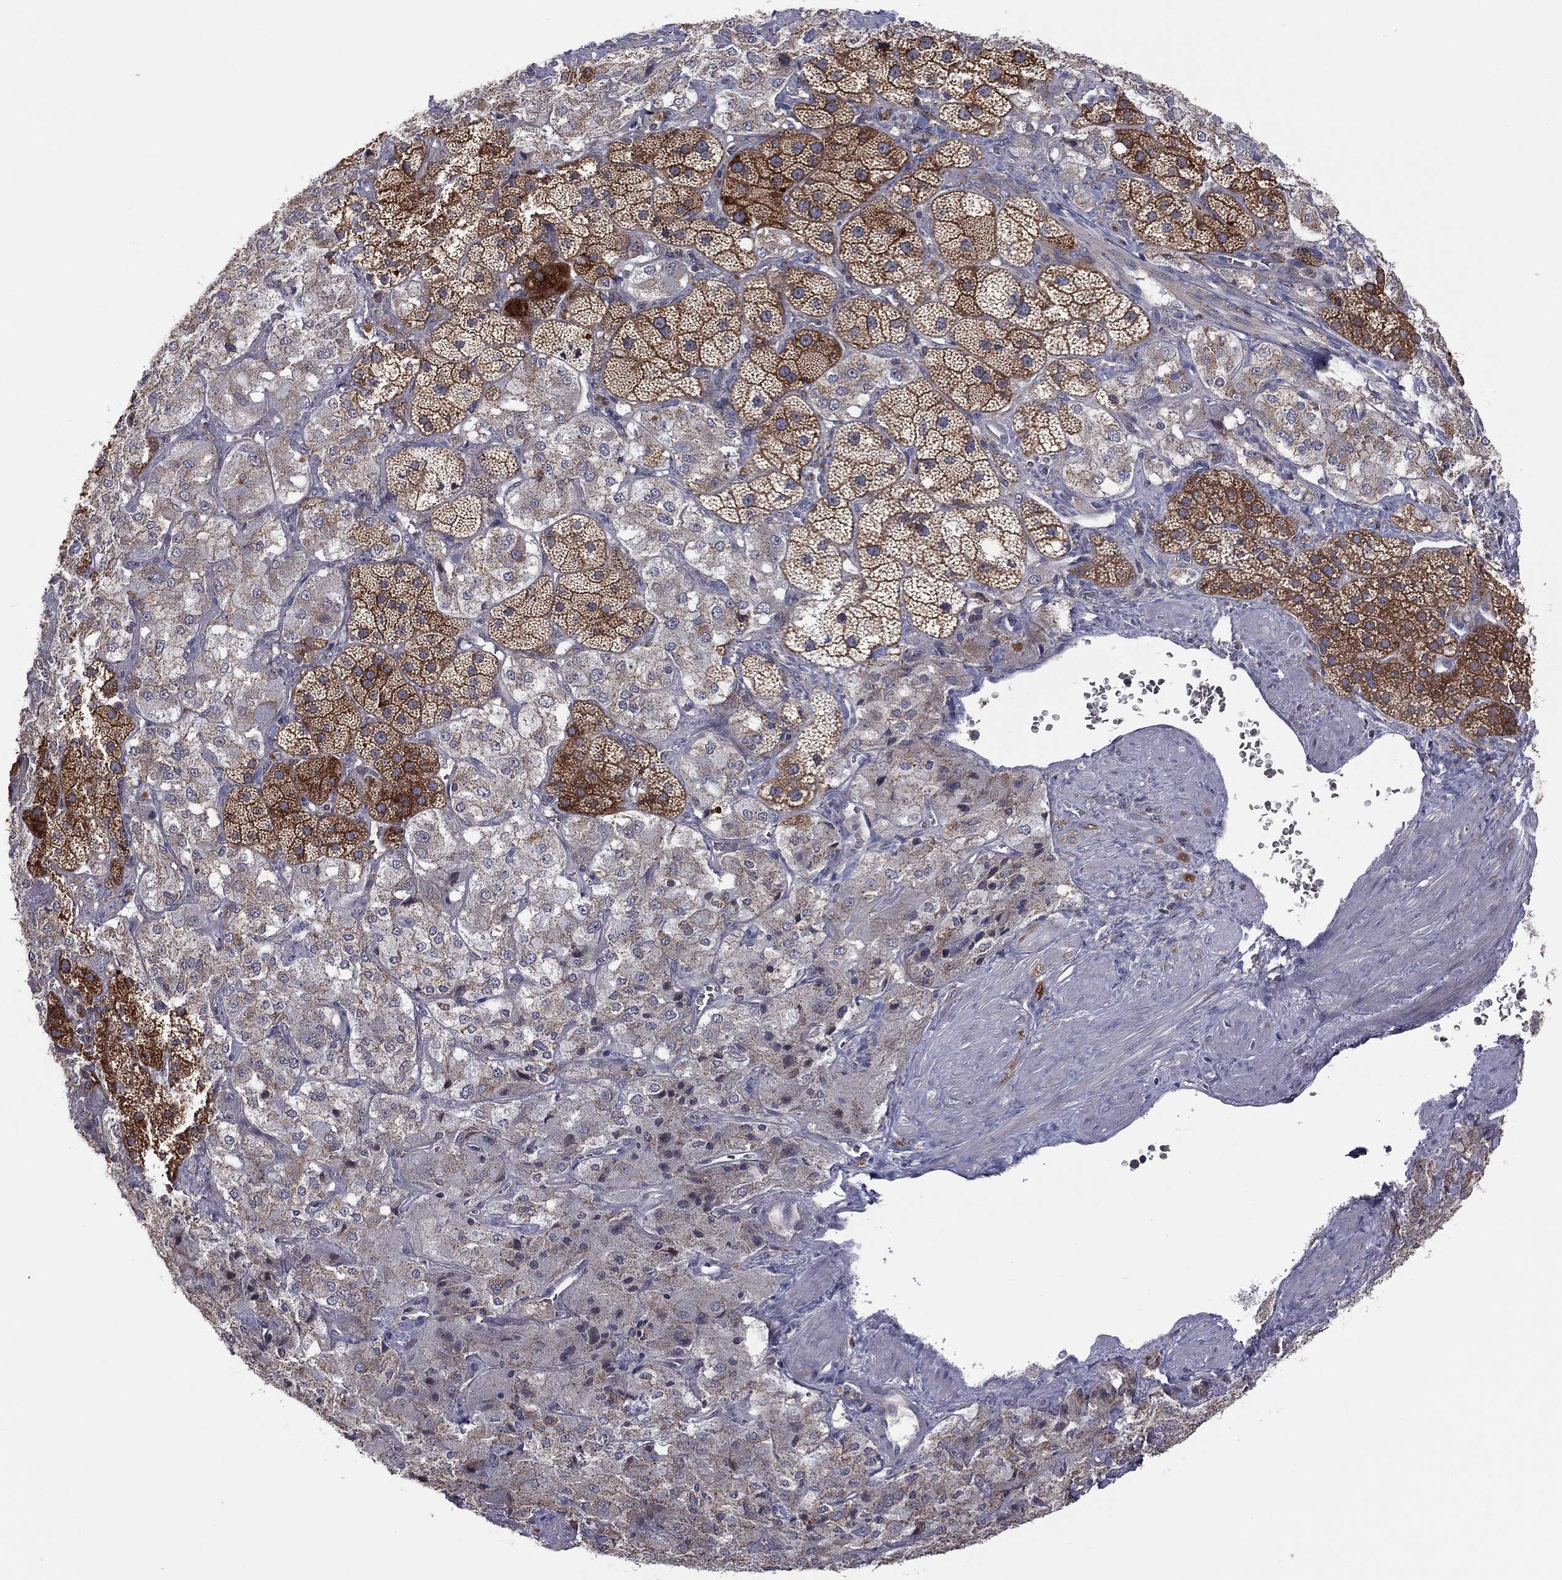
{"staining": {"intensity": "strong", "quantity": "25%-75%", "location": "cytoplasmic/membranous"}, "tissue": "adrenal gland", "cell_type": "Glandular cells", "image_type": "normal", "snomed": [{"axis": "morphology", "description": "Normal tissue, NOS"}, {"axis": "topography", "description": "Adrenal gland"}], "caption": "A high-resolution histopathology image shows immunohistochemistry (IHC) staining of unremarkable adrenal gland, which exhibits strong cytoplasmic/membranous staining in approximately 25%-75% of glandular cells.", "gene": "STARD3", "patient": {"sex": "male", "age": 57}}